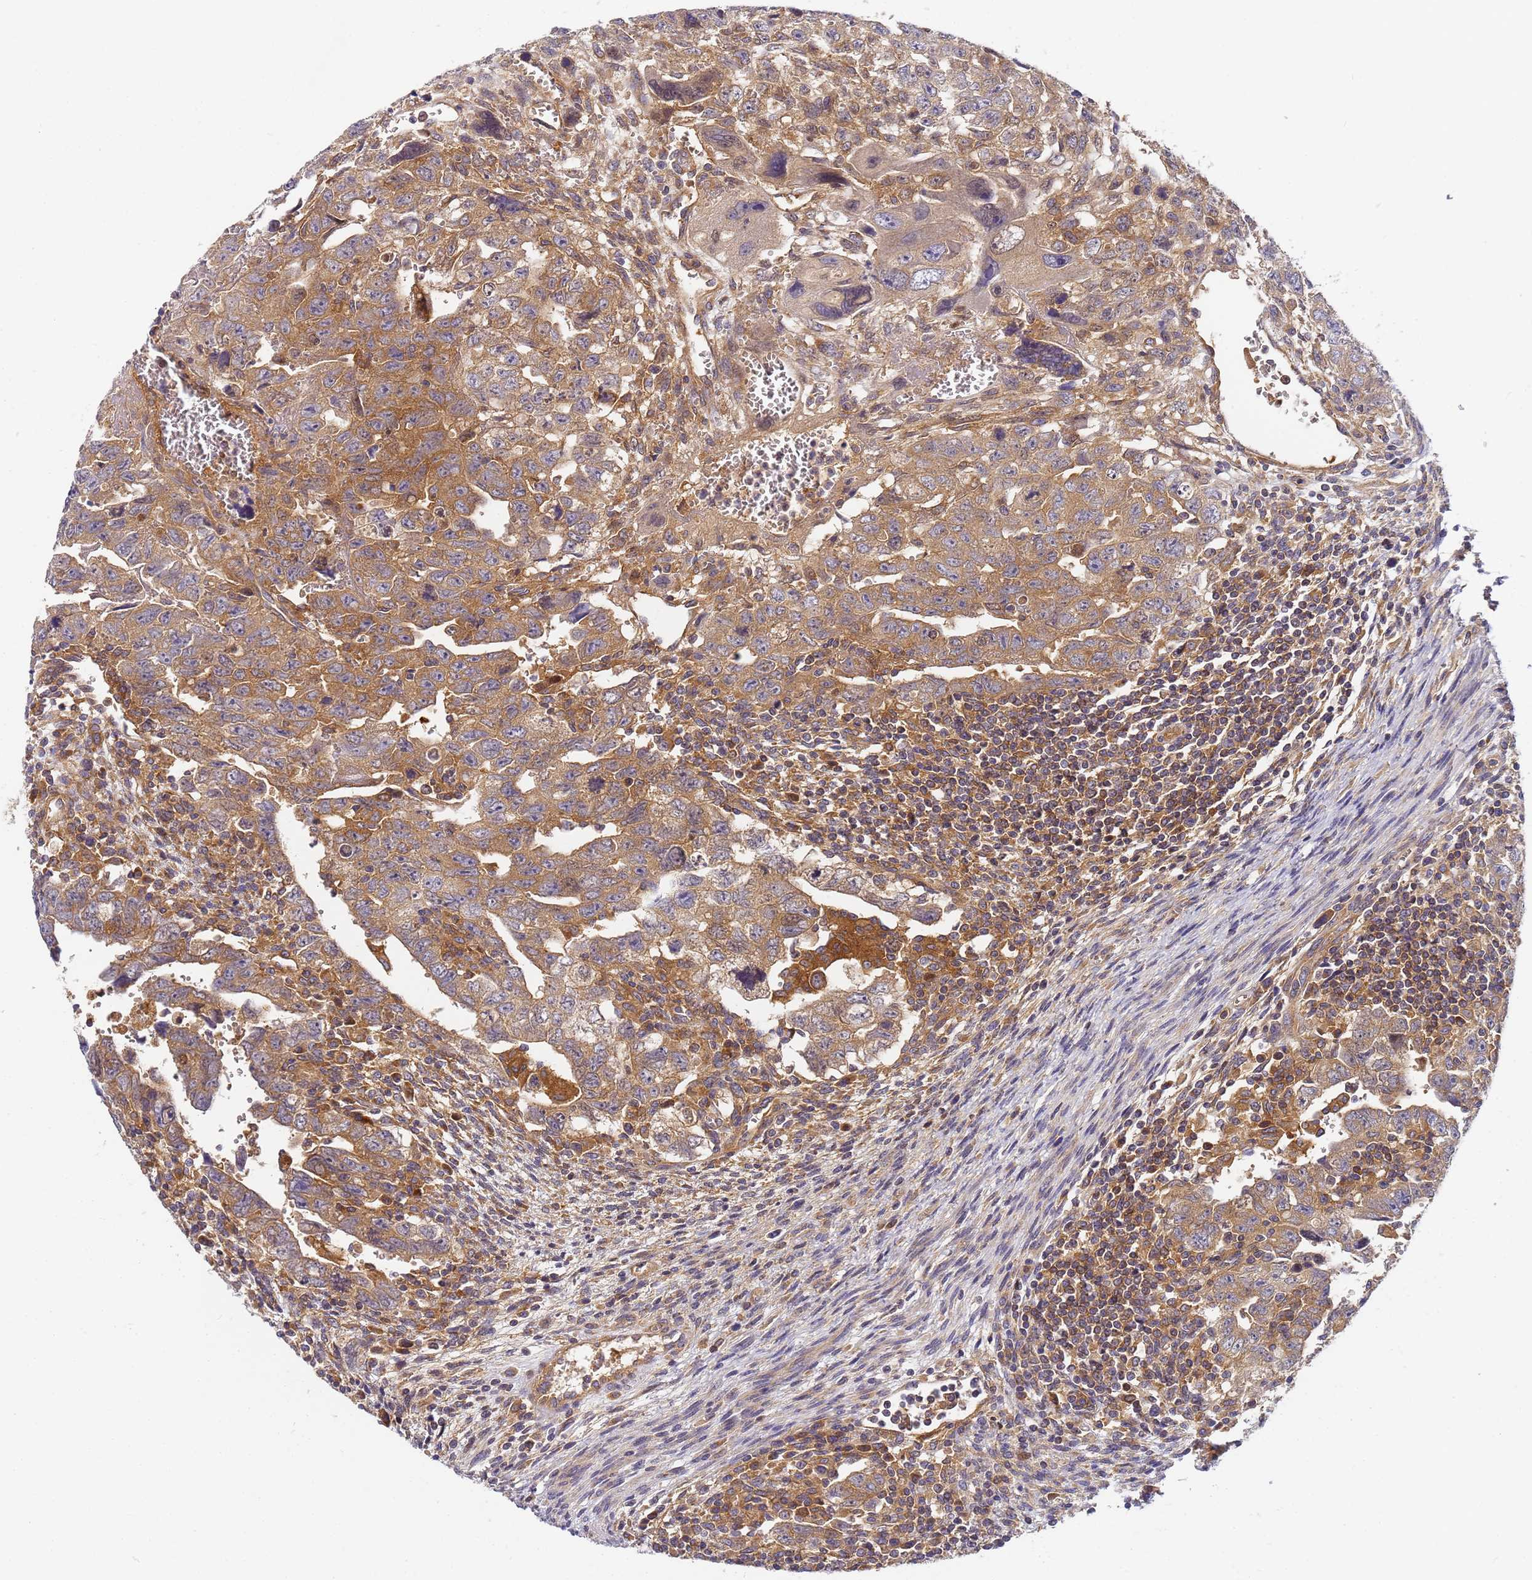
{"staining": {"intensity": "moderate", "quantity": ">75%", "location": "cytoplasmic/membranous"}, "tissue": "testis cancer", "cell_type": "Tumor cells", "image_type": "cancer", "snomed": [{"axis": "morphology", "description": "Carcinoma, Embryonal, NOS"}, {"axis": "topography", "description": "Testis"}], "caption": "Tumor cells show medium levels of moderate cytoplasmic/membranous staining in approximately >75% of cells in testis cancer.", "gene": "CHM", "patient": {"sex": "male", "age": 28}}